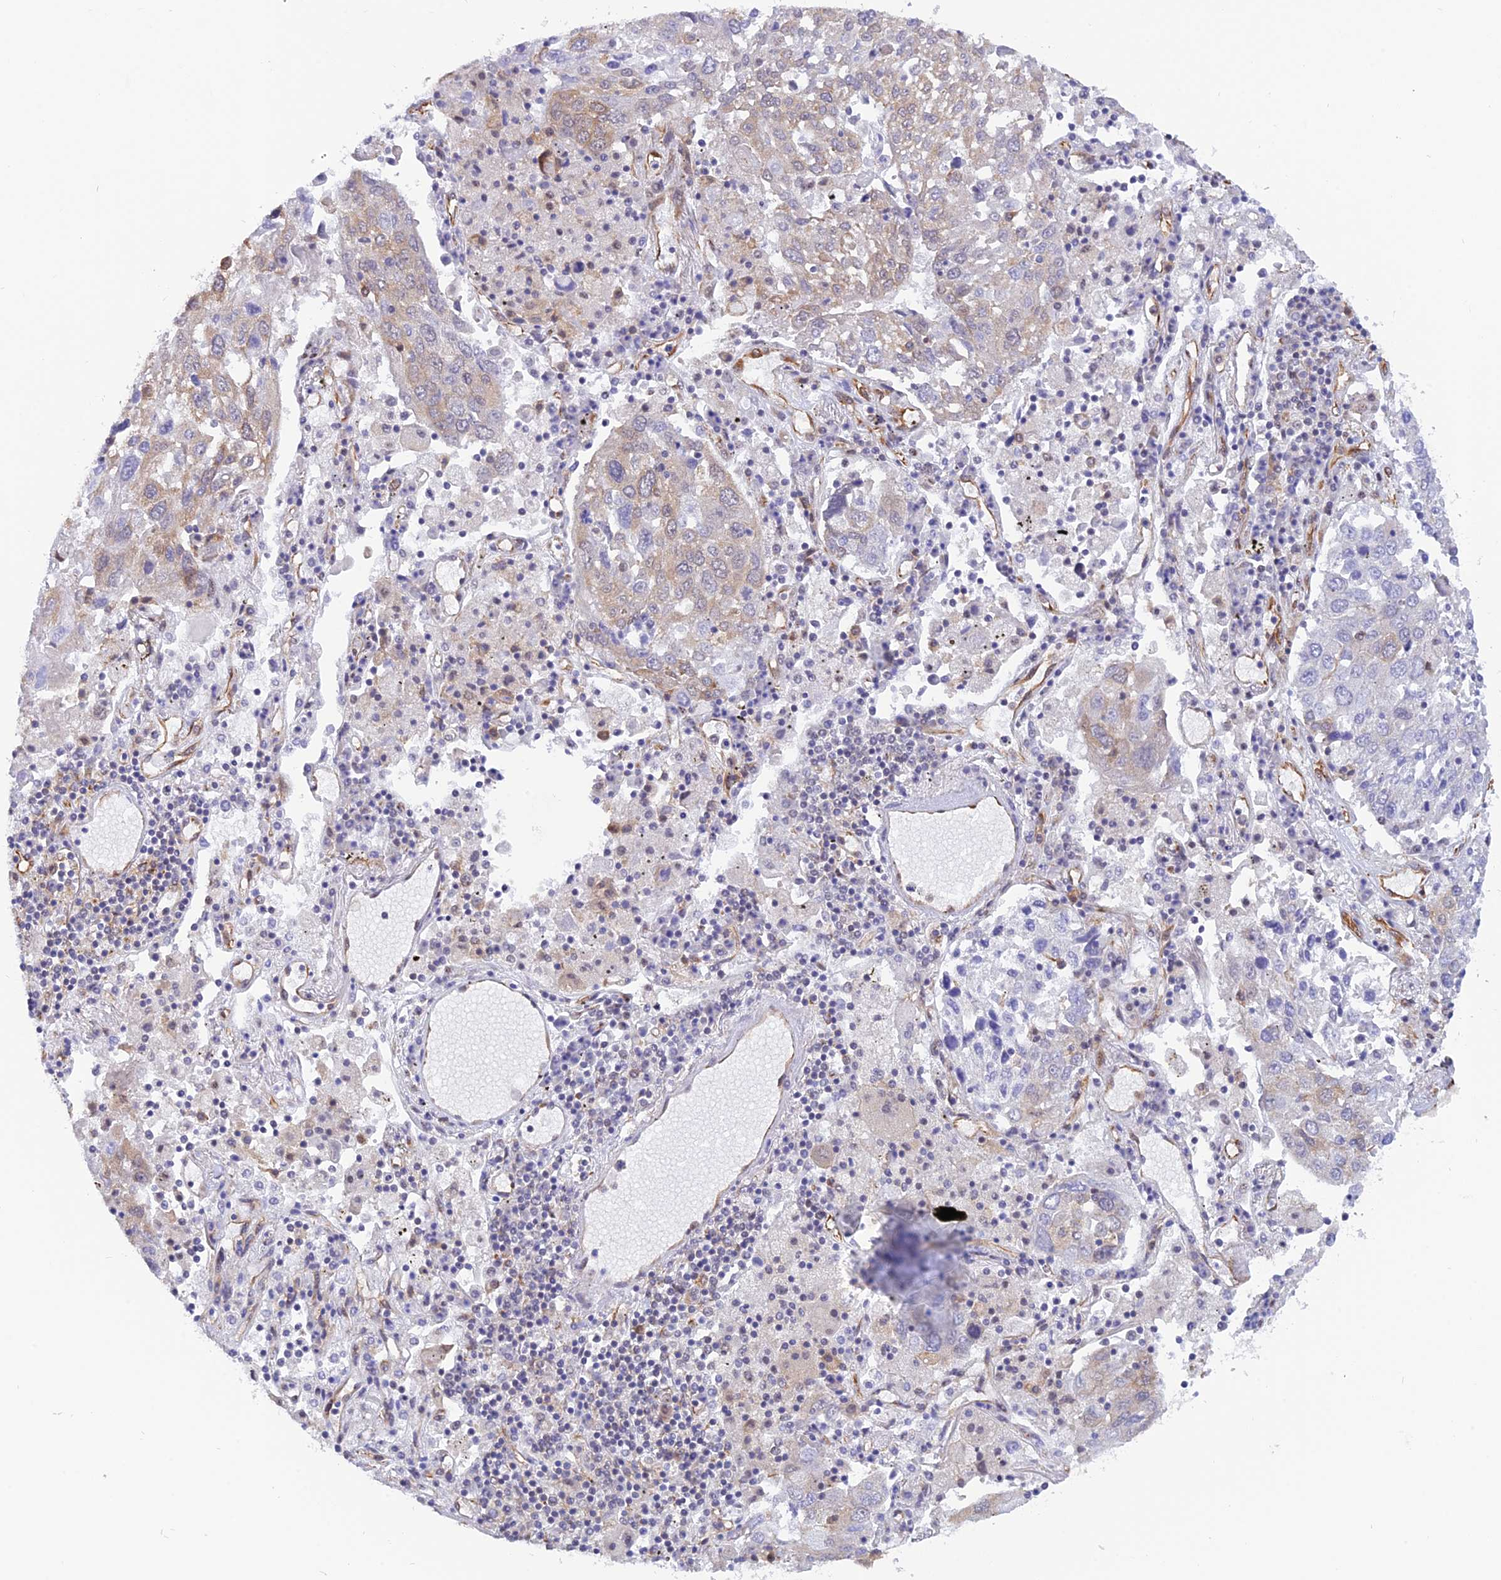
{"staining": {"intensity": "weak", "quantity": "<25%", "location": "cytoplasmic/membranous"}, "tissue": "lung cancer", "cell_type": "Tumor cells", "image_type": "cancer", "snomed": [{"axis": "morphology", "description": "Squamous cell carcinoma, NOS"}, {"axis": "topography", "description": "Lung"}], "caption": "Micrograph shows no protein staining in tumor cells of lung cancer (squamous cell carcinoma) tissue.", "gene": "PAGR1", "patient": {"sex": "male", "age": 65}}